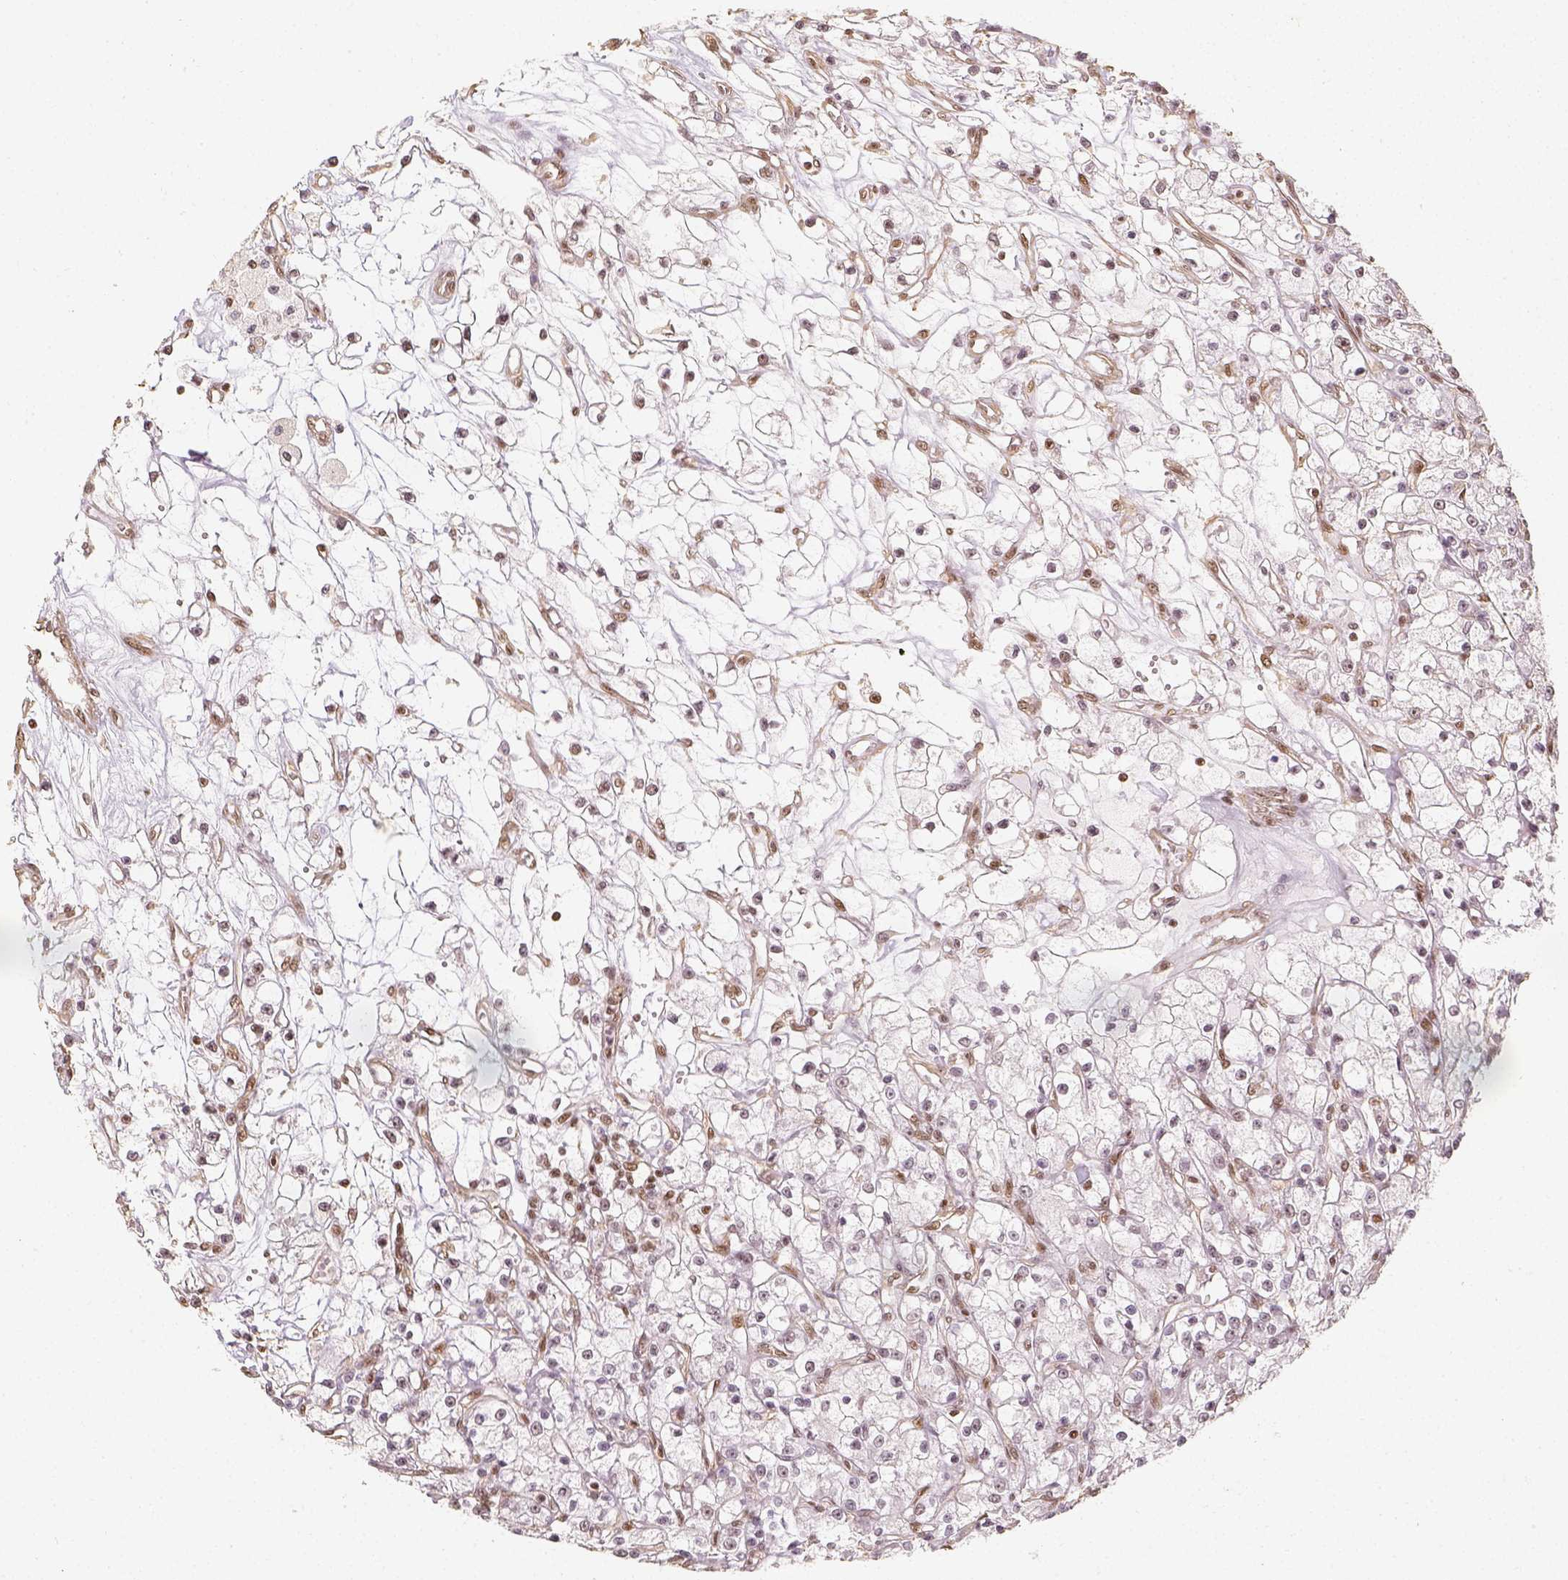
{"staining": {"intensity": "moderate", "quantity": "25%-75%", "location": "nuclear"}, "tissue": "renal cancer", "cell_type": "Tumor cells", "image_type": "cancer", "snomed": [{"axis": "morphology", "description": "Adenocarcinoma, NOS"}, {"axis": "topography", "description": "Kidney"}], "caption": "The photomicrograph reveals staining of renal adenocarcinoma, revealing moderate nuclear protein positivity (brown color) within tumor cells.", "gene": "HDAC1", "patient": {"sex": "female", "age": 59}}